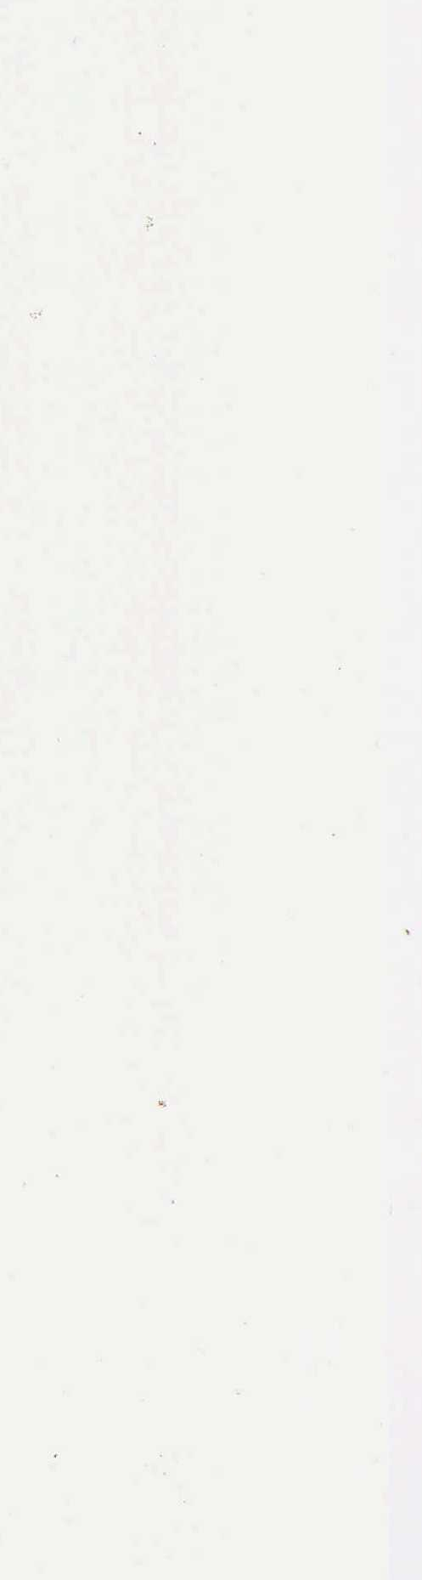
{"staining": {"intensity": "negative", "quantity": "none", "location": "none"}, "tissue": "smooth muscle", "cell_type": "Smooth muscle cells", "image_type": "normal", "snomed": [{"axis": "morphology", "description": "Normal tissue, NOS"}, {"axis": "topography", "description": "Smooth muscle"}], "caption": "Immunohistochemistry (IHC) photomicrograph of normal smooth muscle stained for a protein (brown), which demonstrates no expression in smooth muscle cells.", "gene": "TGFB1", "patient": {"sex": "male", "age": 56}}